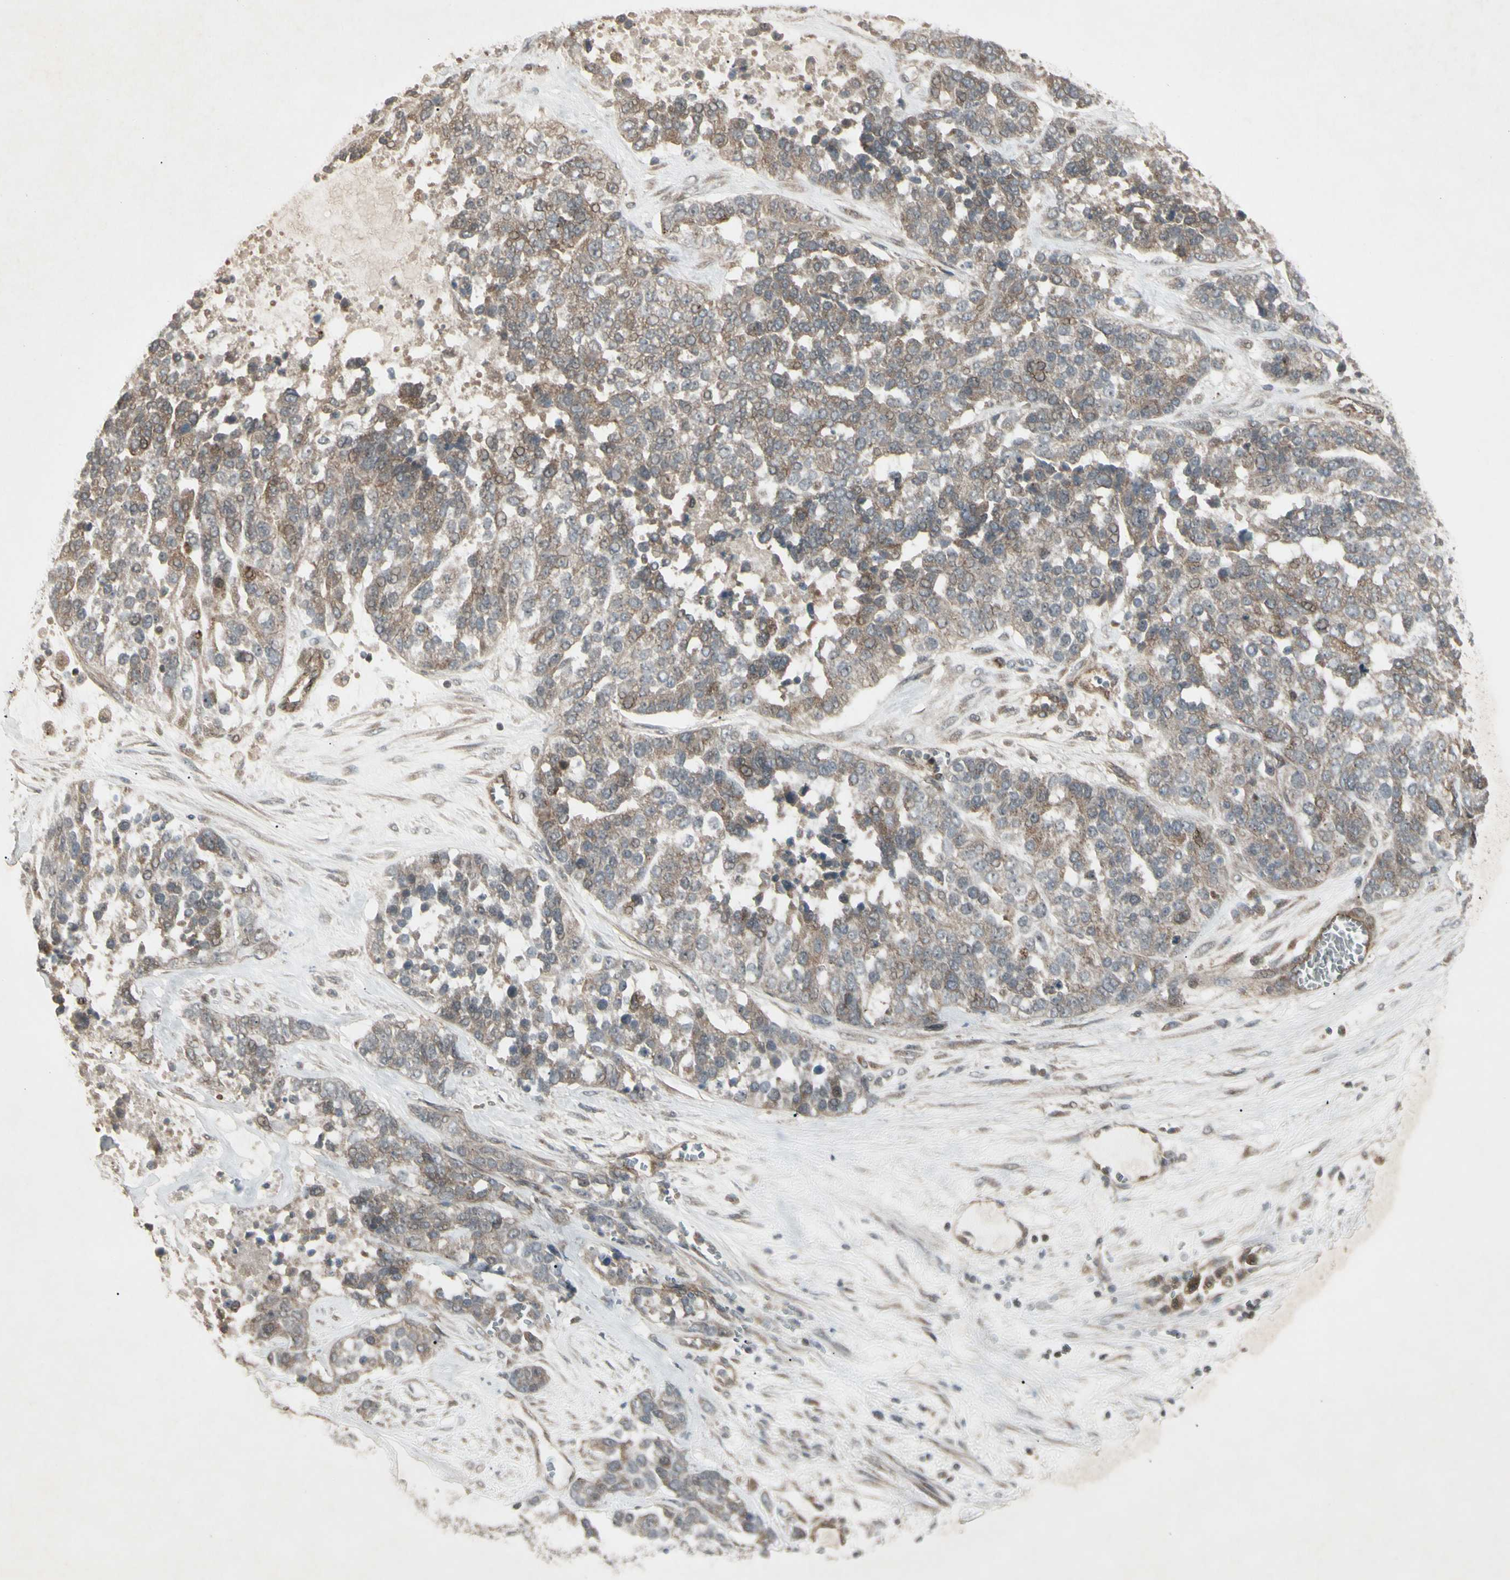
{"staining": {"intensity": "weak", "quantity": ">75%", "location": "cytoplasmic/membranous"}, "tissue": "ovarian cancer", "cell_type": "Tumor cells", "image_type": "cancer", "snomed": [{"axis": "morphology", "description": "Cystadenocarcinoma, serous, NOS"}, {"axis": "topography", "description": "Ovary"}], "caption": "A brown stain shows weak cytoplasmic/membranous staining of a protein in ovarian cancer (serous cystadenocarcinoma) tumor cells. (Brightfield microscopy of DAB IHC at high magnification).", "gene": "JAG1", "patient": {"sex": "female", "age": 44}}